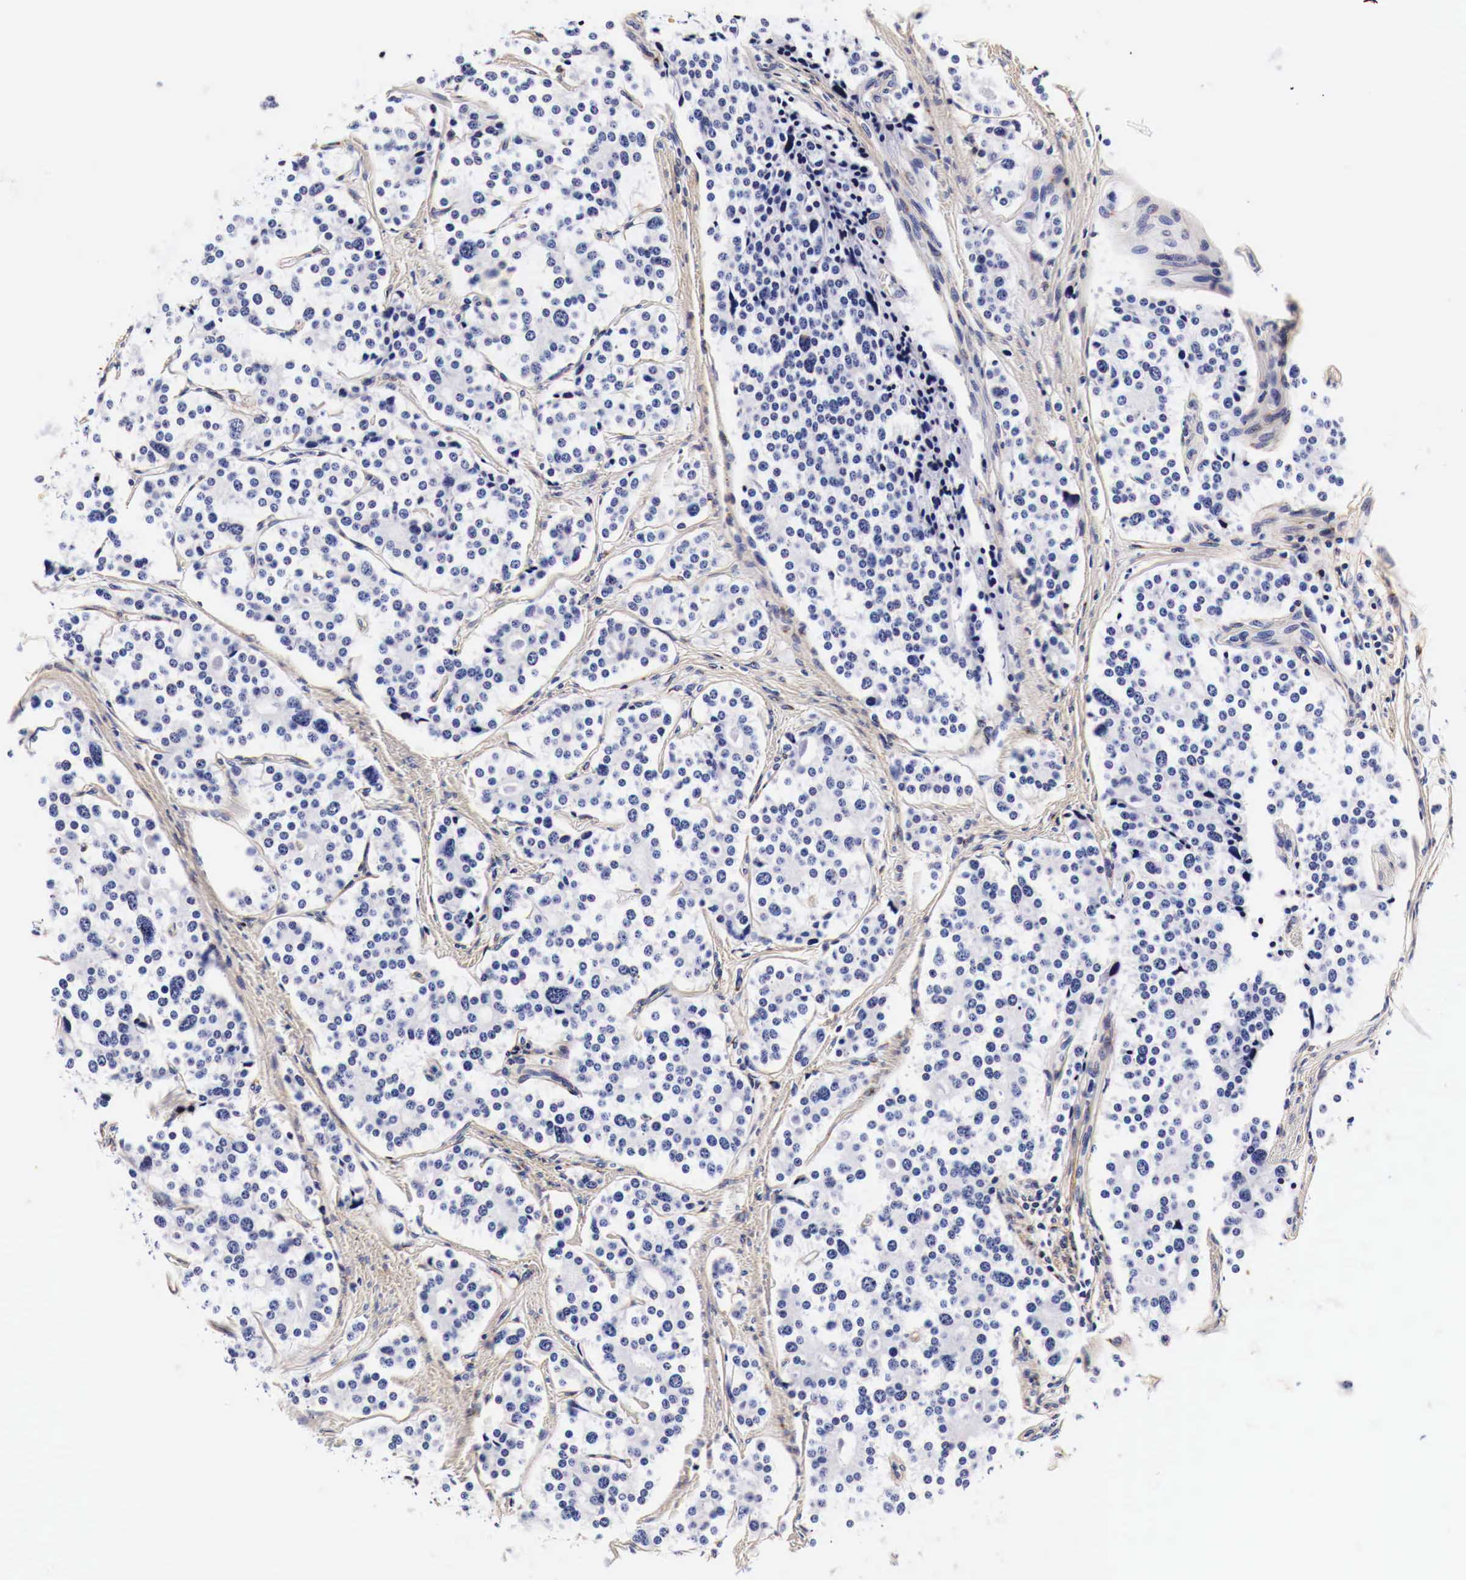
{"staining": {"intensity": "negative", "quantity": "none", "location": "none"}, "tissue": "carcinoid", "cell_type": "Tumor cells", "image_type": "cancer", "snomed": [{"axis": "morphology", "description": "Carcinoid, malignant, NOS"}, {"axis": "topography", "description": "Small intestine"}], "caption": "Carcinoid (malignant) stained for a protein using IHC demonstrates no staining tumor cells.", "gene": "EGFR", "patient": {"sex": "male", "age": 63}}